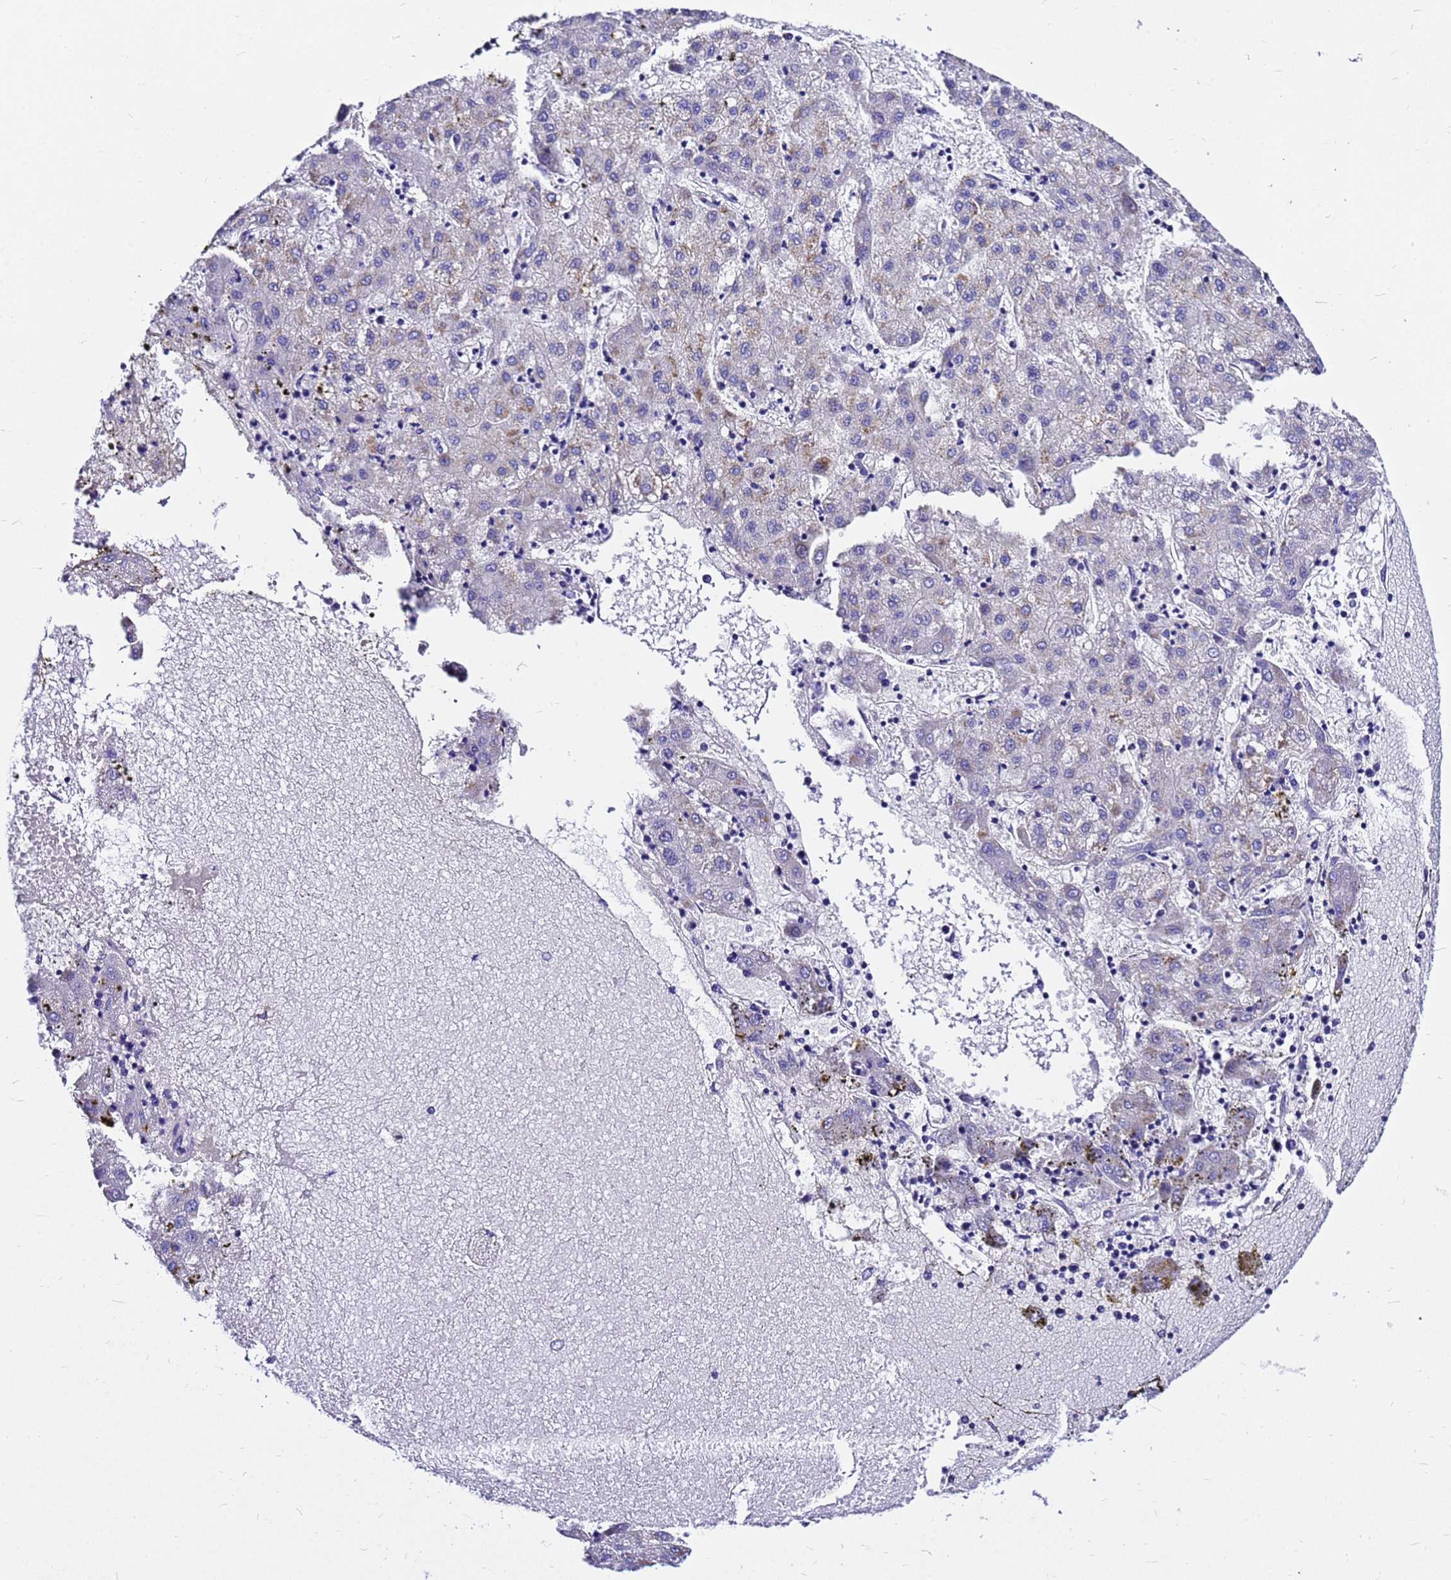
{"staining": {"intensity": "weak", "quantity": "<25%", "location": "cytoplasmic/membranous"}, "tissue": "liver cancer", "cell_type": "Tumor cells", "image_type": "cancer", "snomed": [{"axis": "morphology", "description": "Carcinoma, Hepatocellular, NOS"}, {"axis": "topography", "description": "Liver"}], "caption": "This is an immunohistochemistry (IHC) micrograph of human hepatocellular carcinoma (liver). There is no positivity in tumor cells.", "gene": "HERC4", "patient": {"sex": "male", "age": 72}}